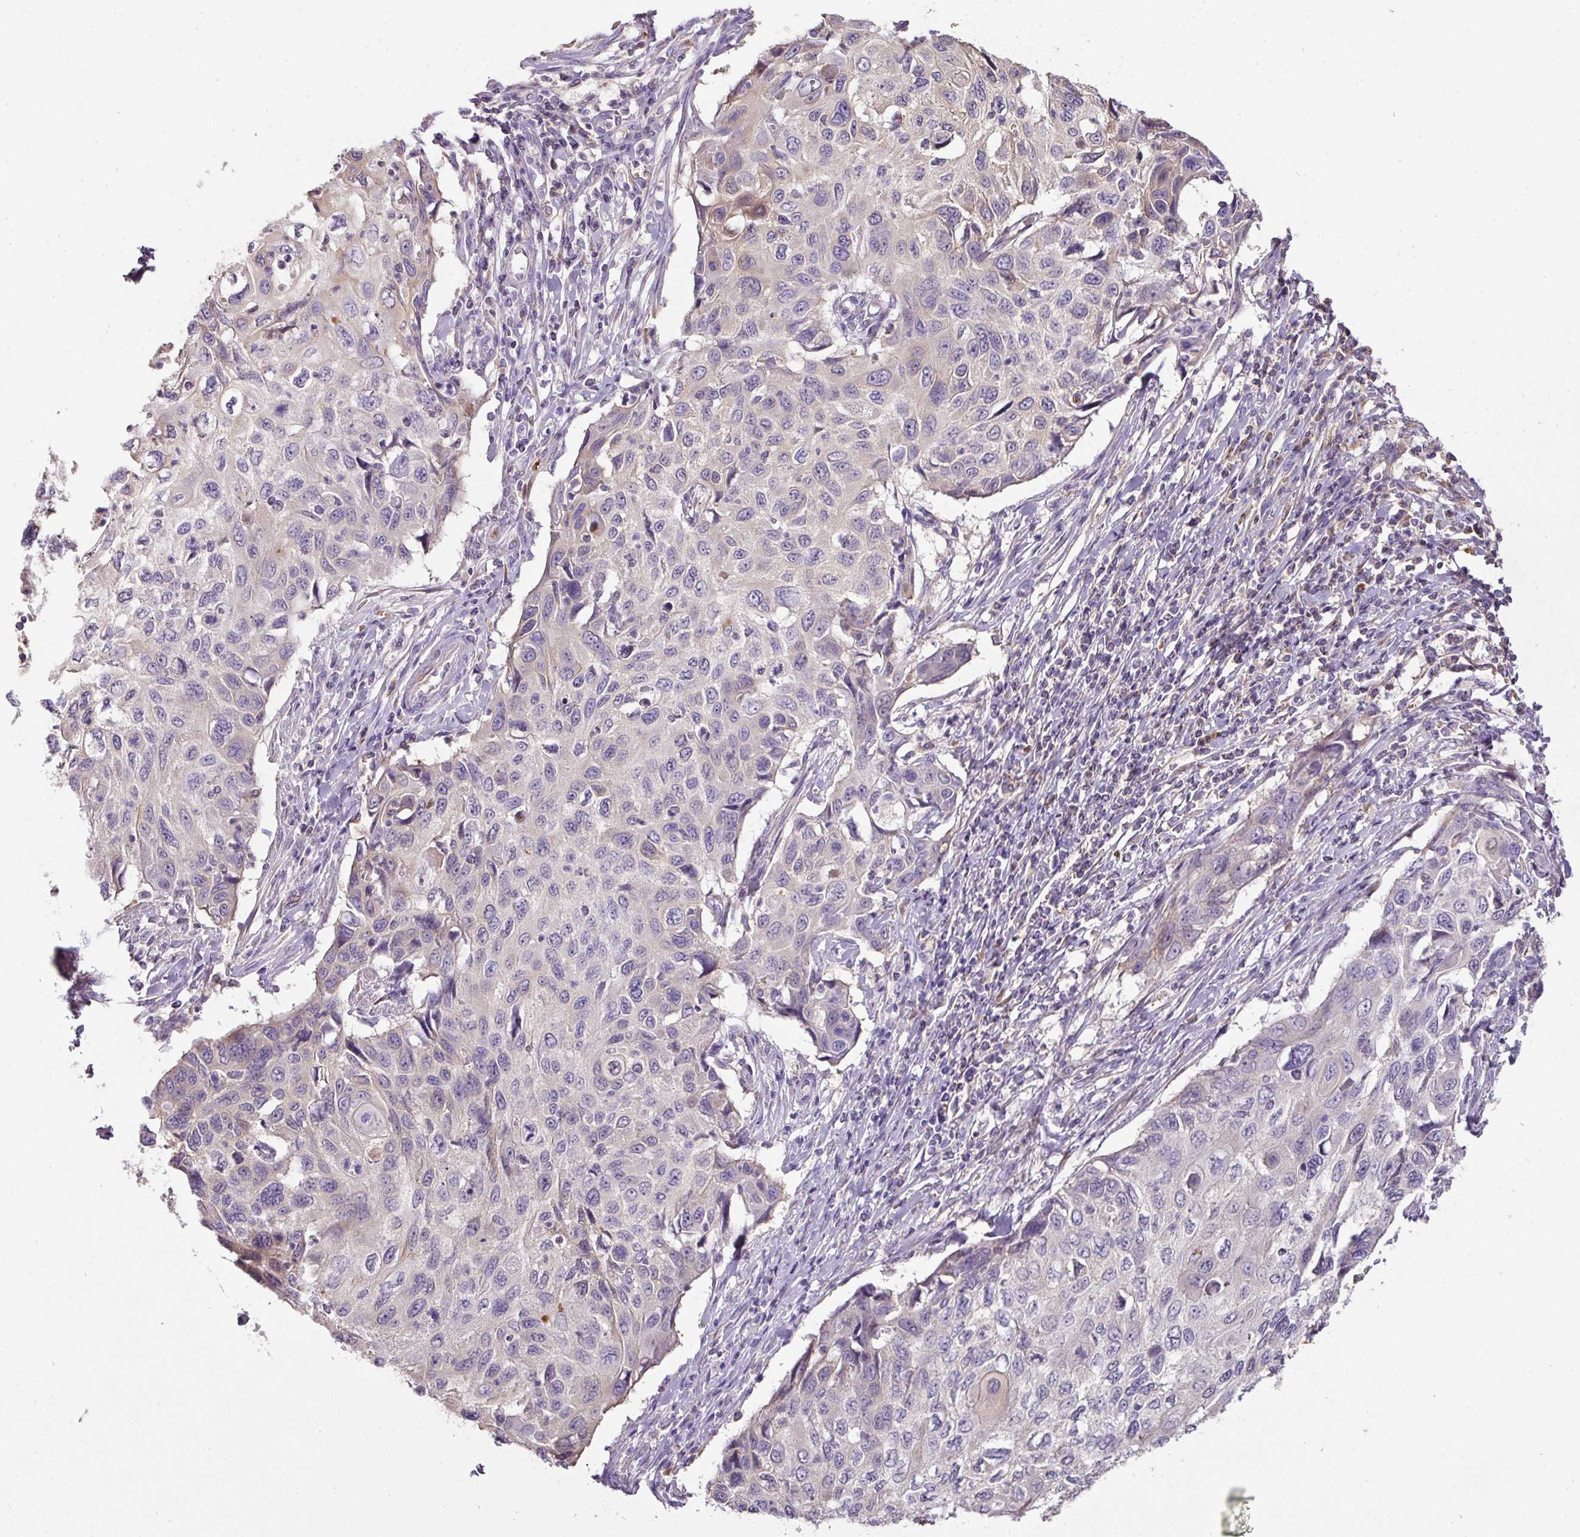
{"staining": {"intensity": "negative", "quantity": "none", "location": "none"}, "tissue": "cervical cancer", "cell_type": "Tumor cells", "image_type": "cancer", "snomed": [{"axis": "morphology", "description": "Squamous cell carcinoma, NOS"}, {"axis": "topography", "description": "Cervix"}], "caption": "The immunohistochemistry photomicrograph has no significant positivity in tumor cells of cervical cancer tissue.", "gene": "CCZ1", "patient": {"sex": "female", "age": 70}}